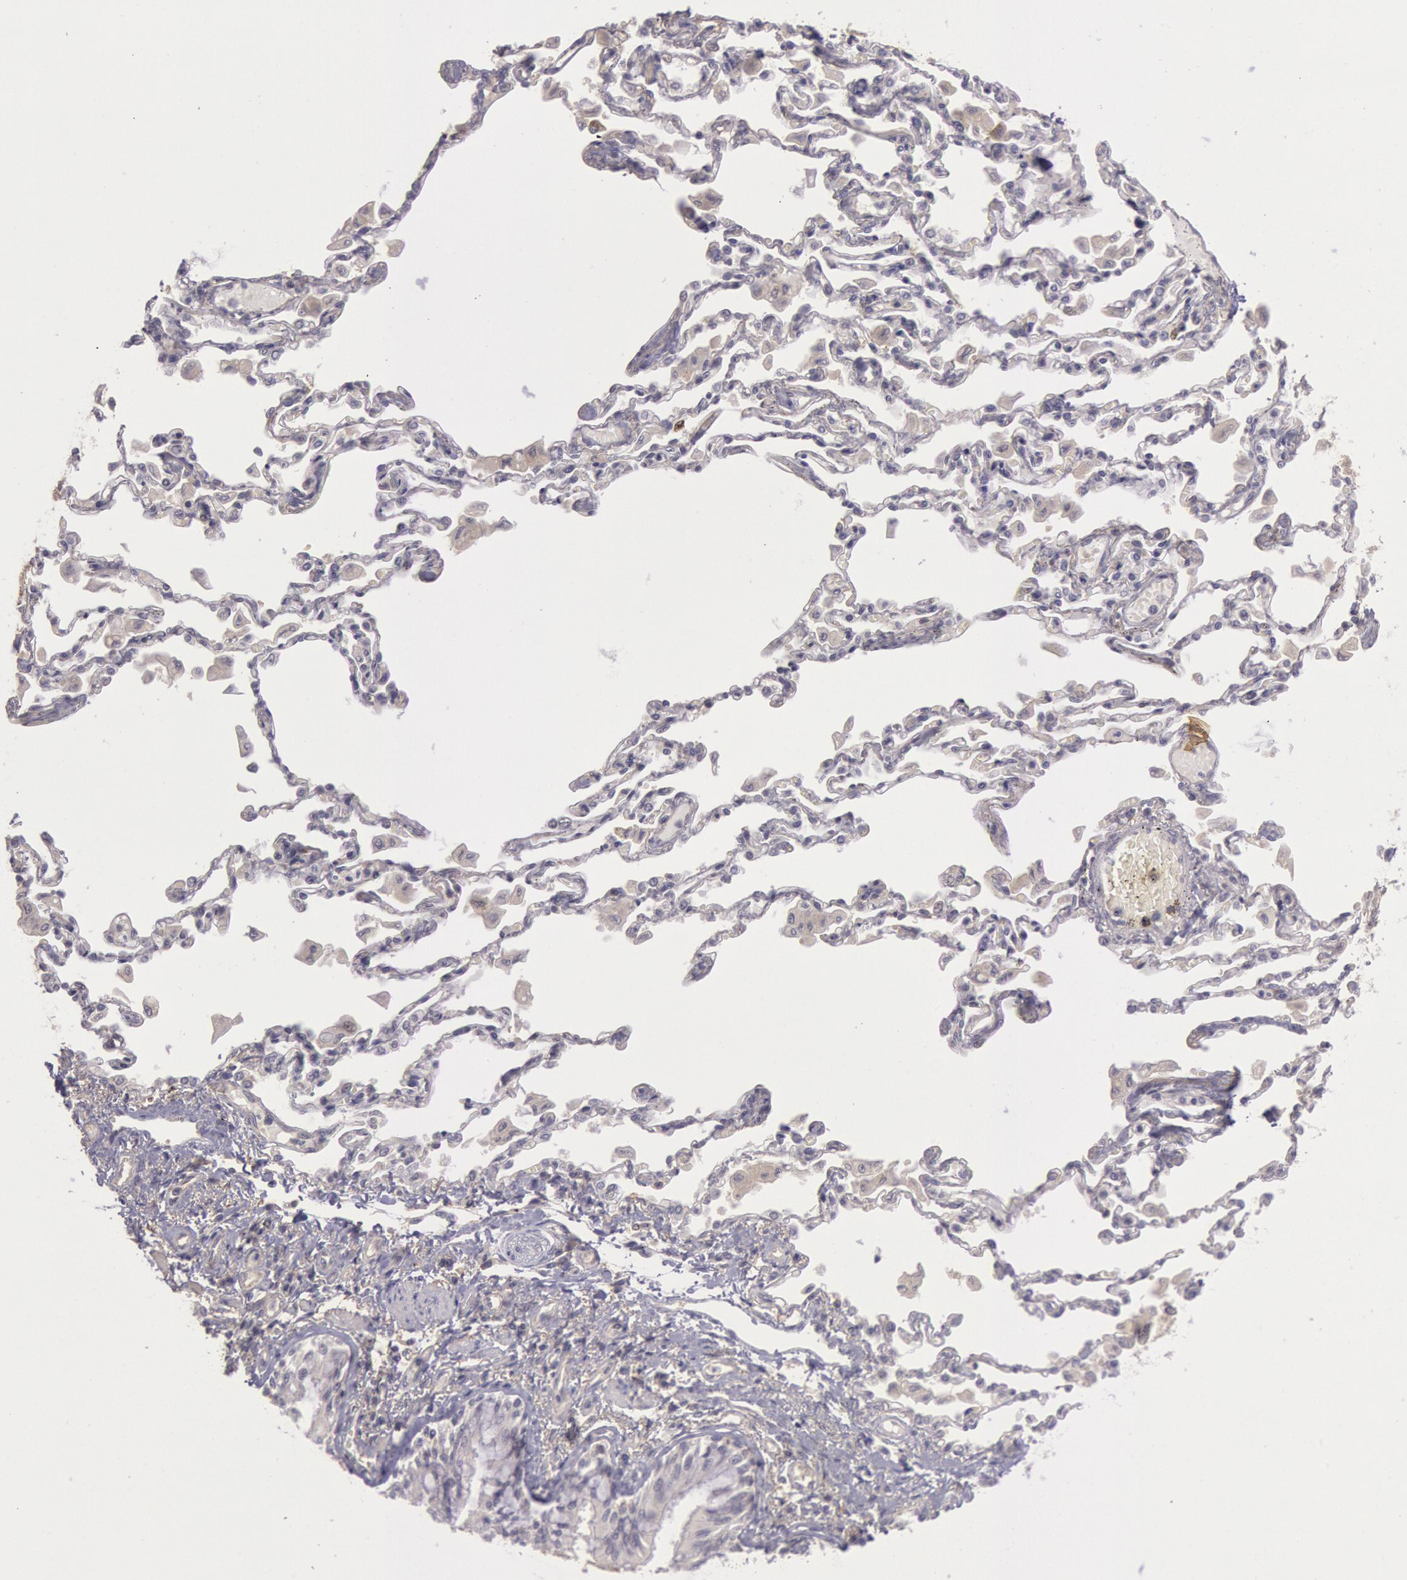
{"staining": {"intensity": "negative", "quantity": "none", "location": "none"}, "tissue": "adipose tissue", "cell_type": "Adipocytes", "image_type": "normal", "snomed": [{"axis": "morphology", "description": "Normal tissue, NOS"}, {"axis": "morphology", "description": "Adenocarcinoma, NOS"}, {"axis": "topography", "description": "Cartilage tissue"}, {"axis": "topography", "description": "Lung"}], "caption": "Immunohistochemical staining of normal adipose tissue exhibits no significant positivity in adipocytes. The staining was performed using DAB to visualize the protein expression in brown, while the nuclei were stained in blue with hematoxylin (Magnification: 20x).", "gene": "TRIB2", "patient": {"sex": "female", "age": 67}}